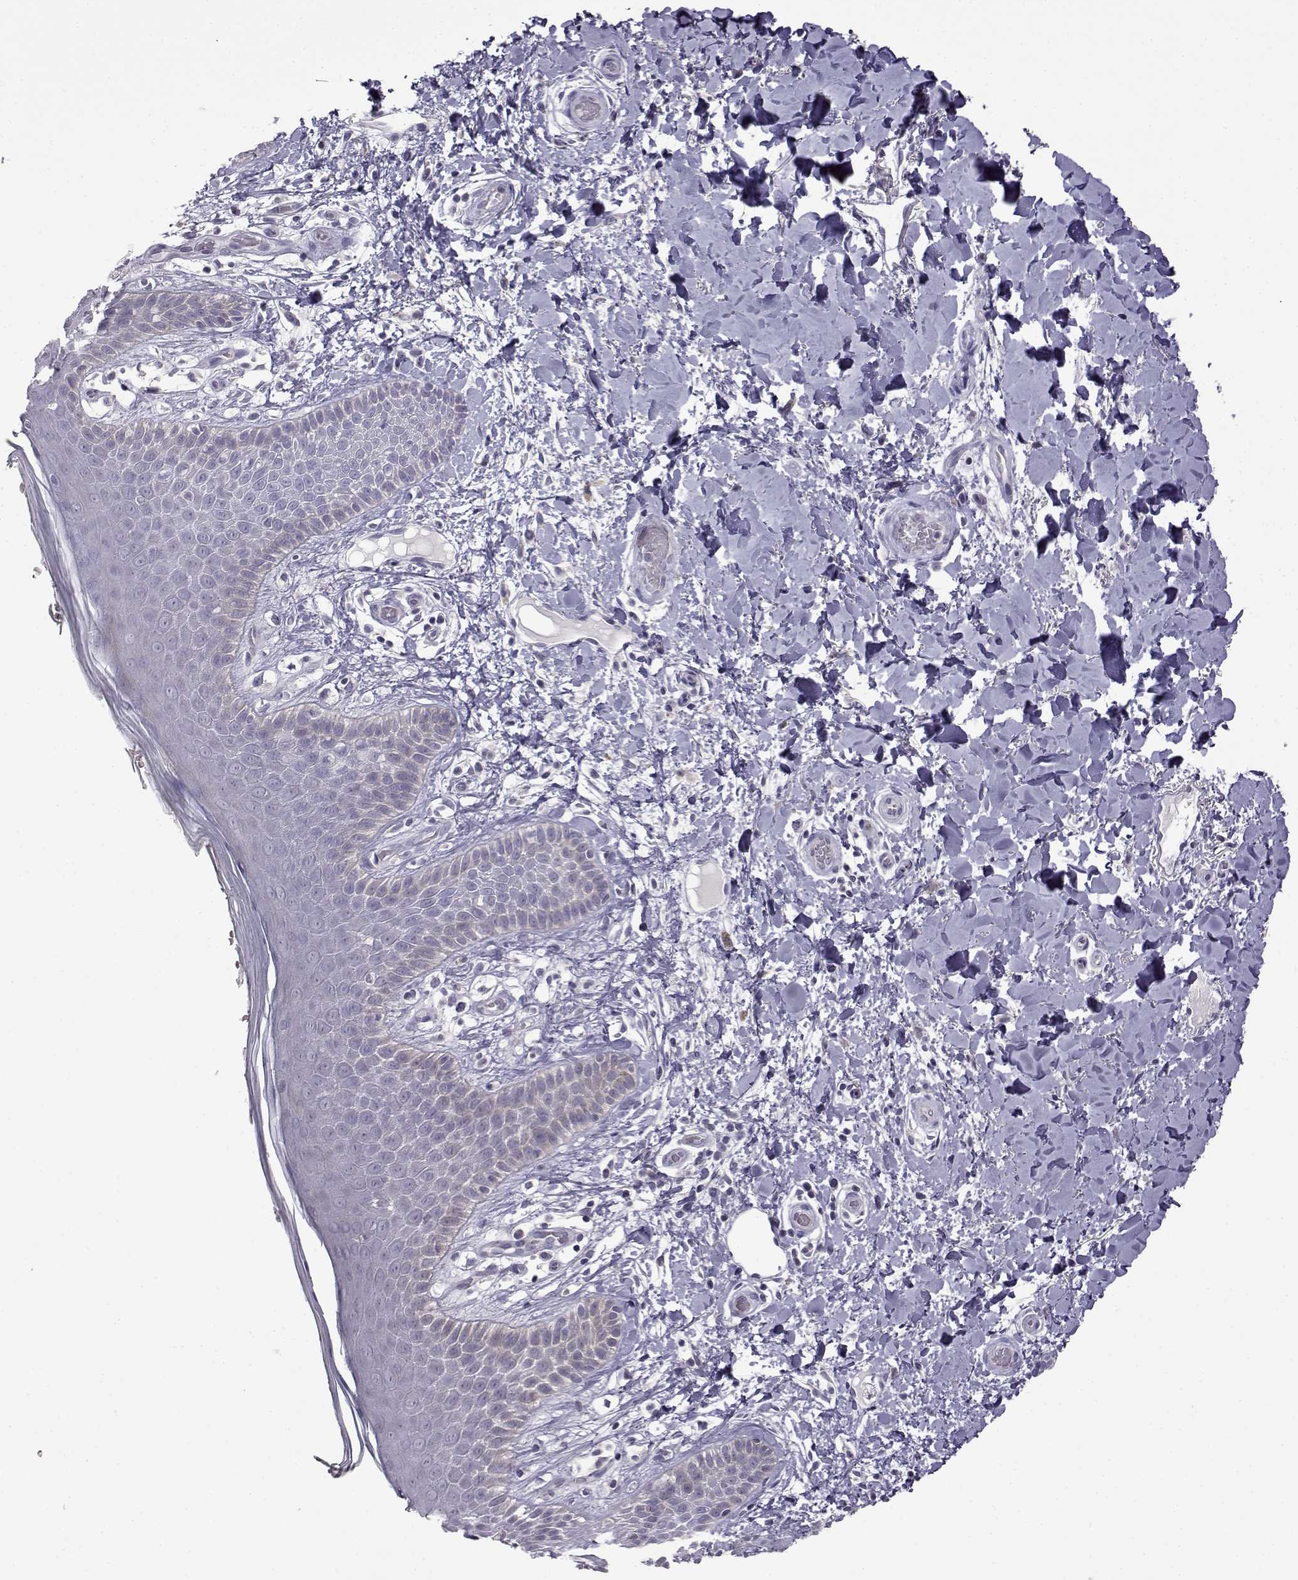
{"staining": {"intensity": "weak", "quantity": "<25%", "location": "cytoplasmic/membranous"}, "tissue": "skin", "cell_type": "Epidermal cells", "image_type": "normal", "snomed": [{"axis": "morphology", "description": "Normal tissue, NOS"}, {"axis": "topography", "description": "Anal"}], "caption": "Skin was stained to show a protein in brown. There is no significant positivity in epidermal cells.", "gene": "VGF", "patient": {"sex": "male", "age": 36}}